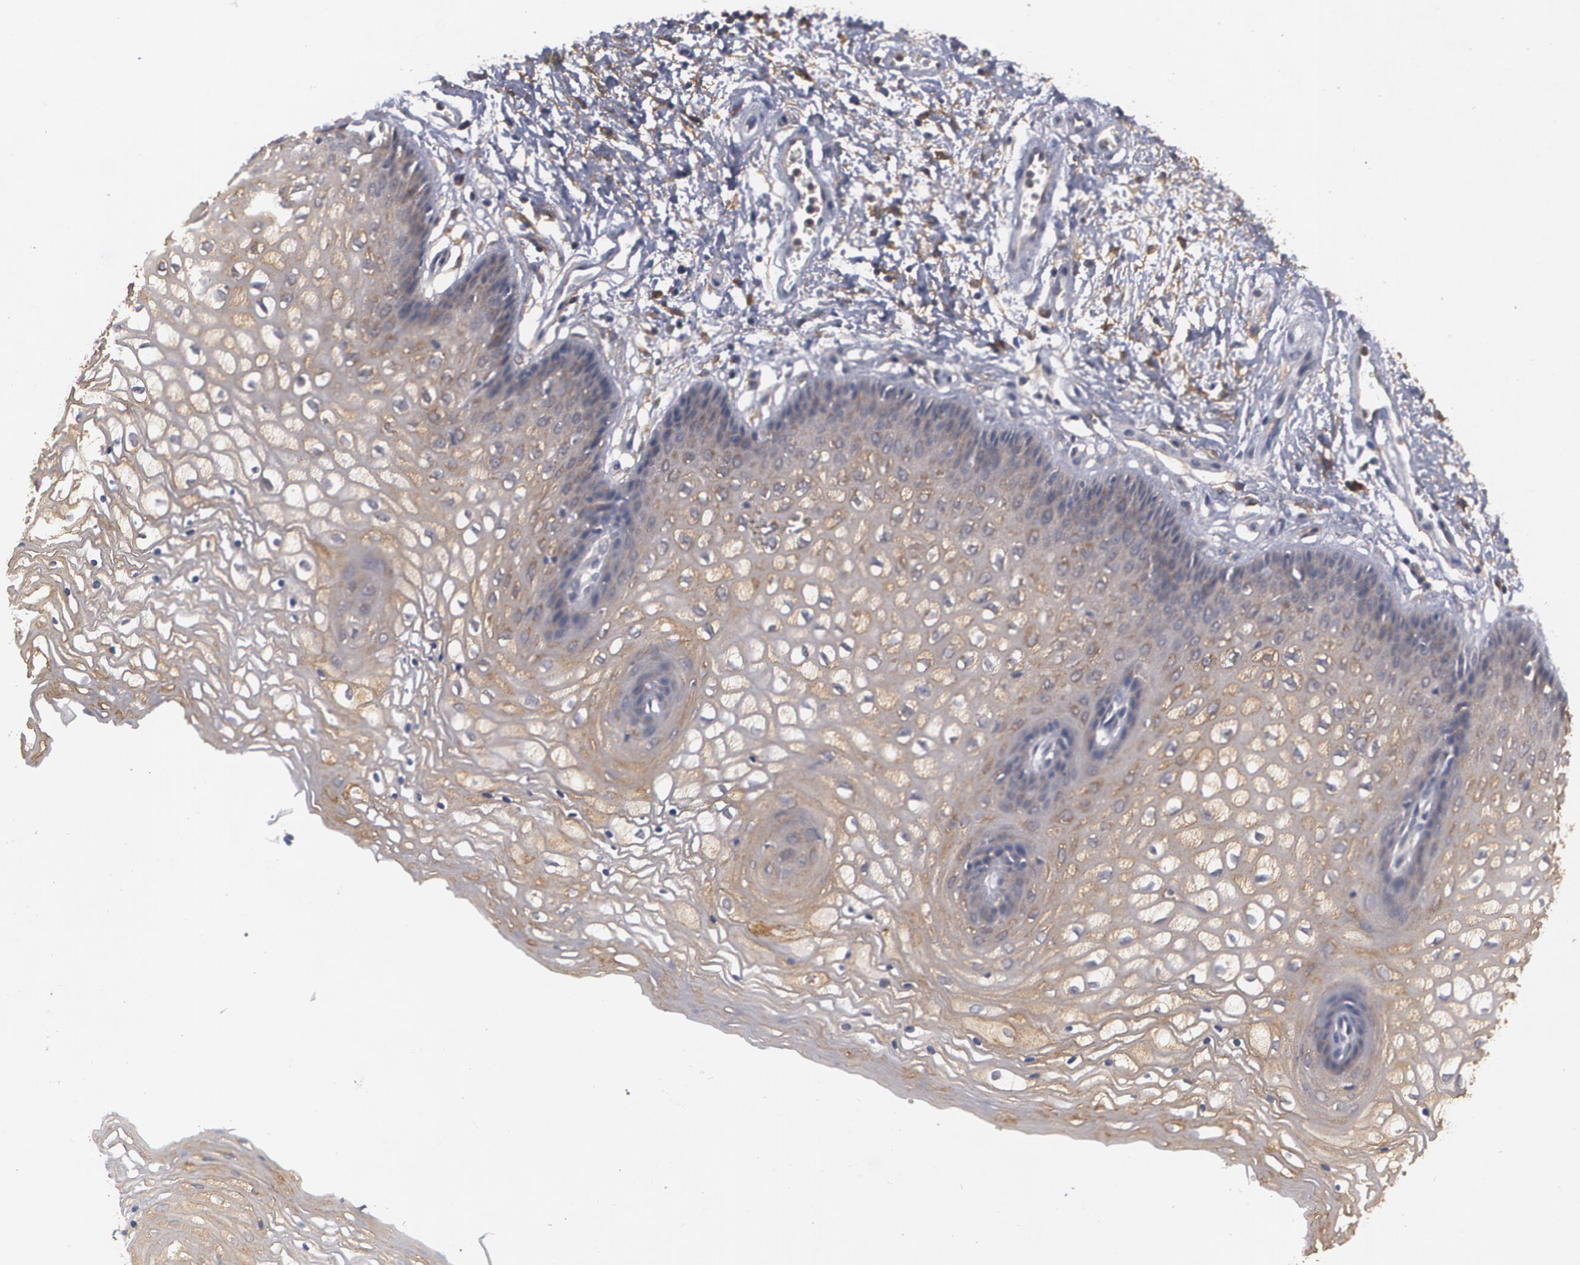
{"staining": {"intensity": "weak", "quantity": ">75%", "location": "cytoplasmic/membranous"}, "tissue": "vagina", "cell_type": "Squamous epithelial cells", "image_type": "normal", "snomed": [{"axis": "morphology", "description": "Normal tissue, NOS"}, {"axis": "topography", "description": "Vagina"}], "caption": "IHC histopathology image of normal vagina: vagina stained using immunohistochemistry exhibits low levels of weak protein expression localized specifically in the cytoplasmic/membranous of squamous epithelial cells, appearing as a cytoplasmic/membranous brown color.", "gene": "BMP6", "patient": {"sex": "female", "age": 34}}